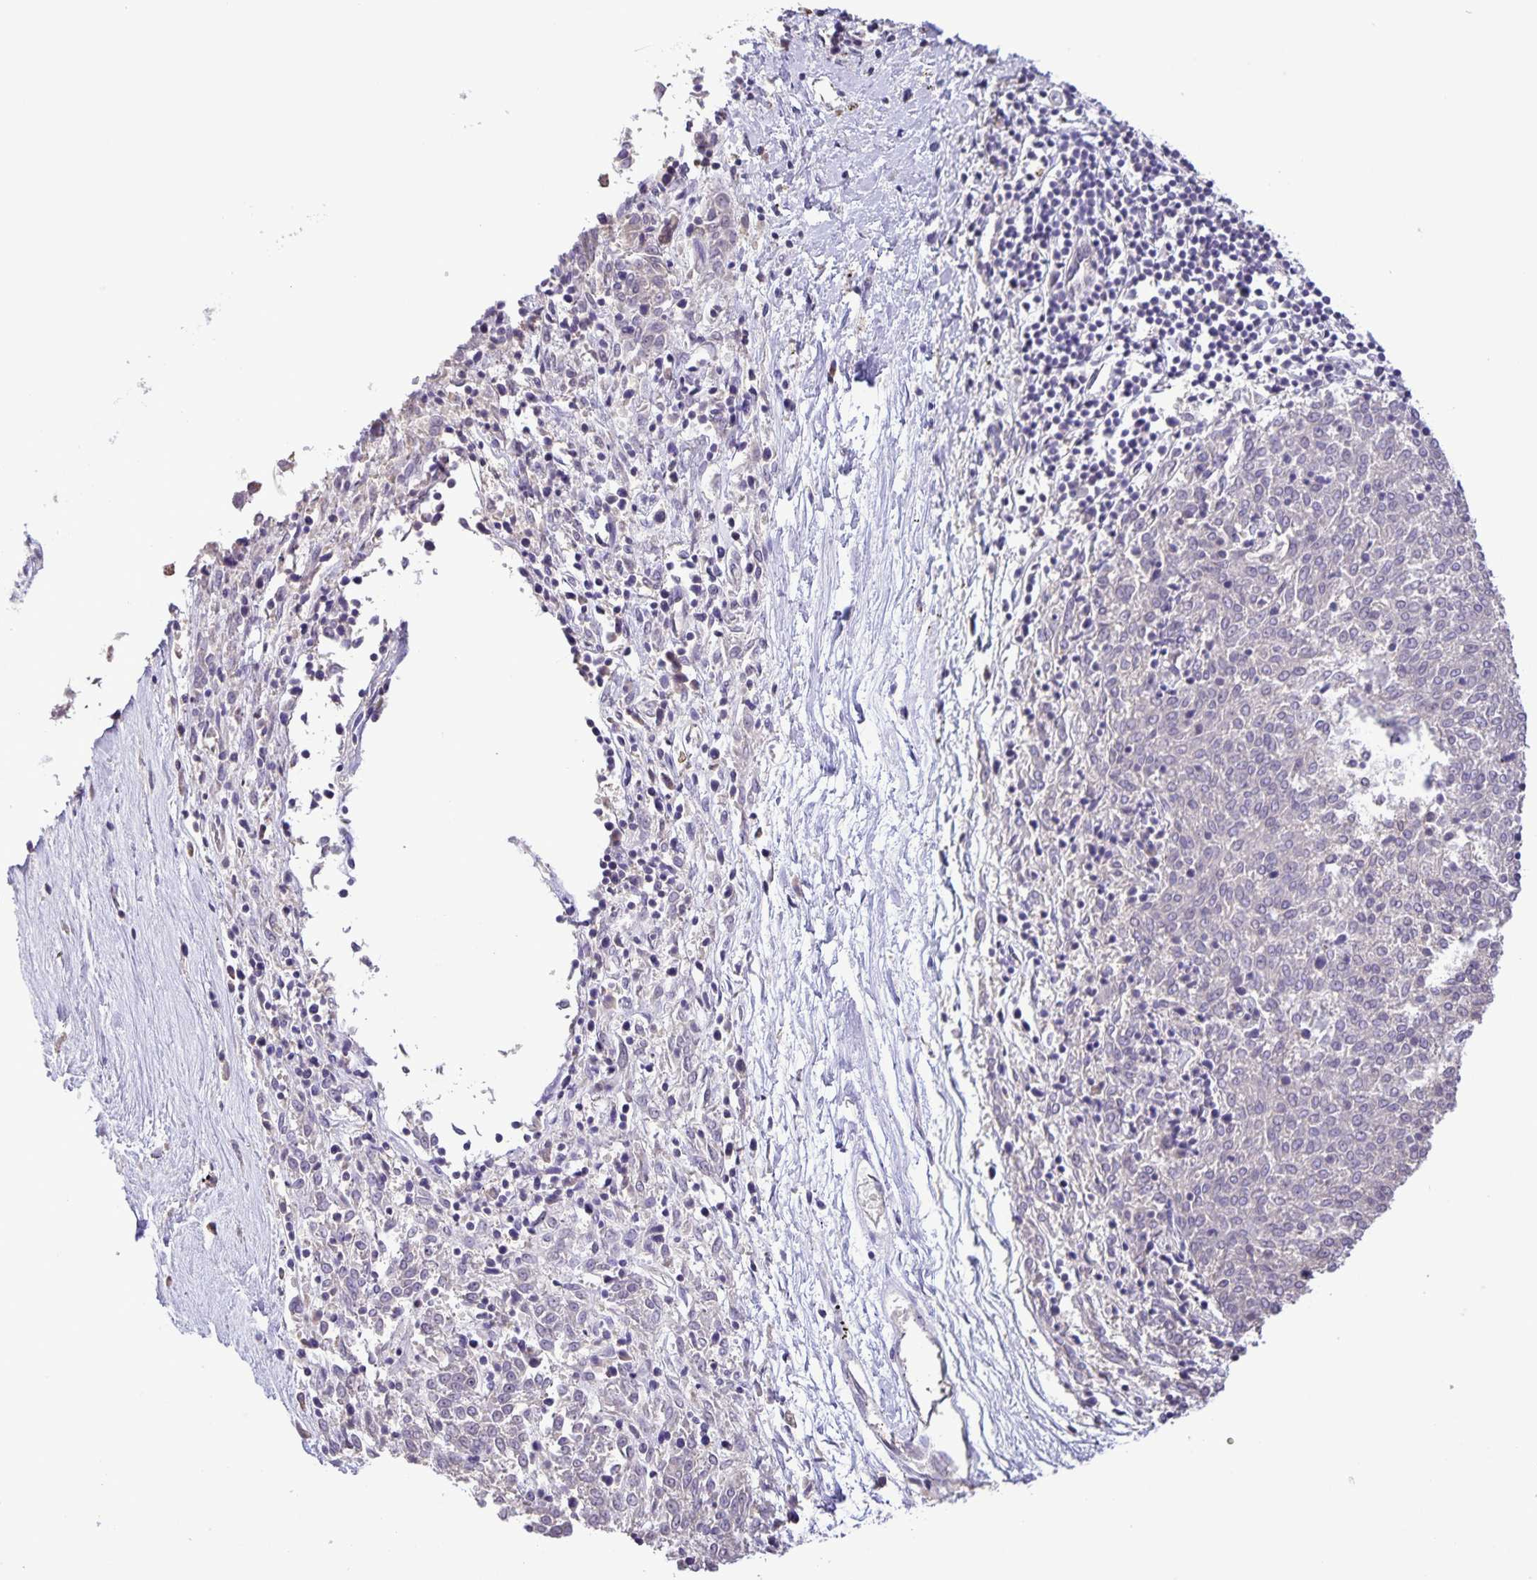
{"staining": {"intensity": "negative", "quantity": "none", "location": "none"}, "tissue": "melanoma", "cell_type": "Tumor cells", "image_type": "cancer", "snomed": [{"axis": "morphology", "description": "Malignant melanoma, NOS"}, {"axis": "topography", "description": "Skin"}], "caption": "This photomicrograph is of melanoma stained with immunohistochemistry (IHC) to label a protein in brown with the nuclei are counter-stained blue. There is no expression in tumor cells. (Brightfield microscopy of DAB (3,3'-diaminobenzidine) IHC at high magnification).", "gene": "ONECUT2", "patient": {"sex": "female", "age": 72}}